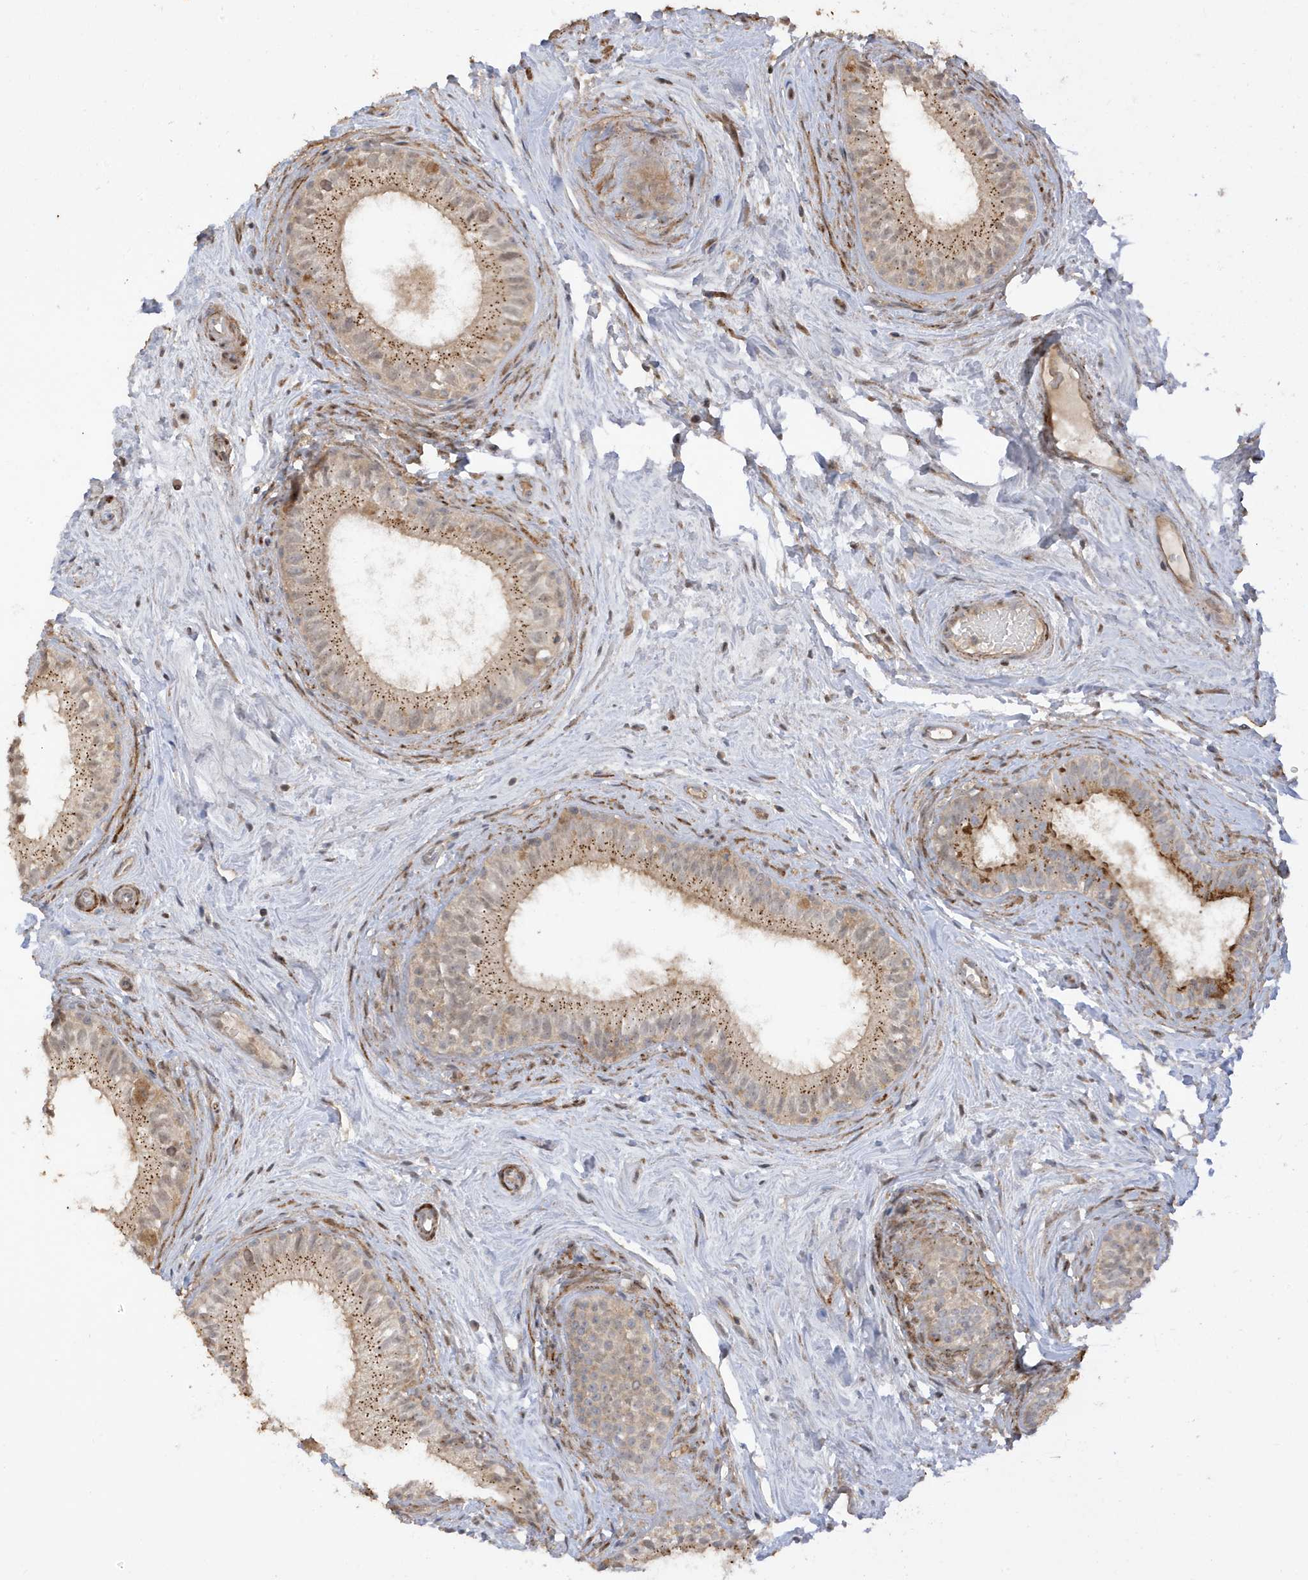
{"staining": {"intensity": "moderate", "quantity": "25%-75%", "location": "cytoplasmic/membranous"}, "tissue": "epididymis", "cell_type": "Glandular cells", "image_type": "normal", "snomed": [{"axis": "morphology", "description": "Normal tissue, NOS"}, {"axis": "topography", "description": "Epididymis"}], "caption": "Moderate cytoplasmic/membranous protein expression is appreciated in about 25%-75% of glandular cells in epididymis. The protein of interest is stained brown, and the nuclei are stained in blue (DAB (3,3'-diaminobenzidine) IHC with brightfield microscopy, high magnification).", "gene": "TAB3", "patient": {"sex": "male", "age": 71}}